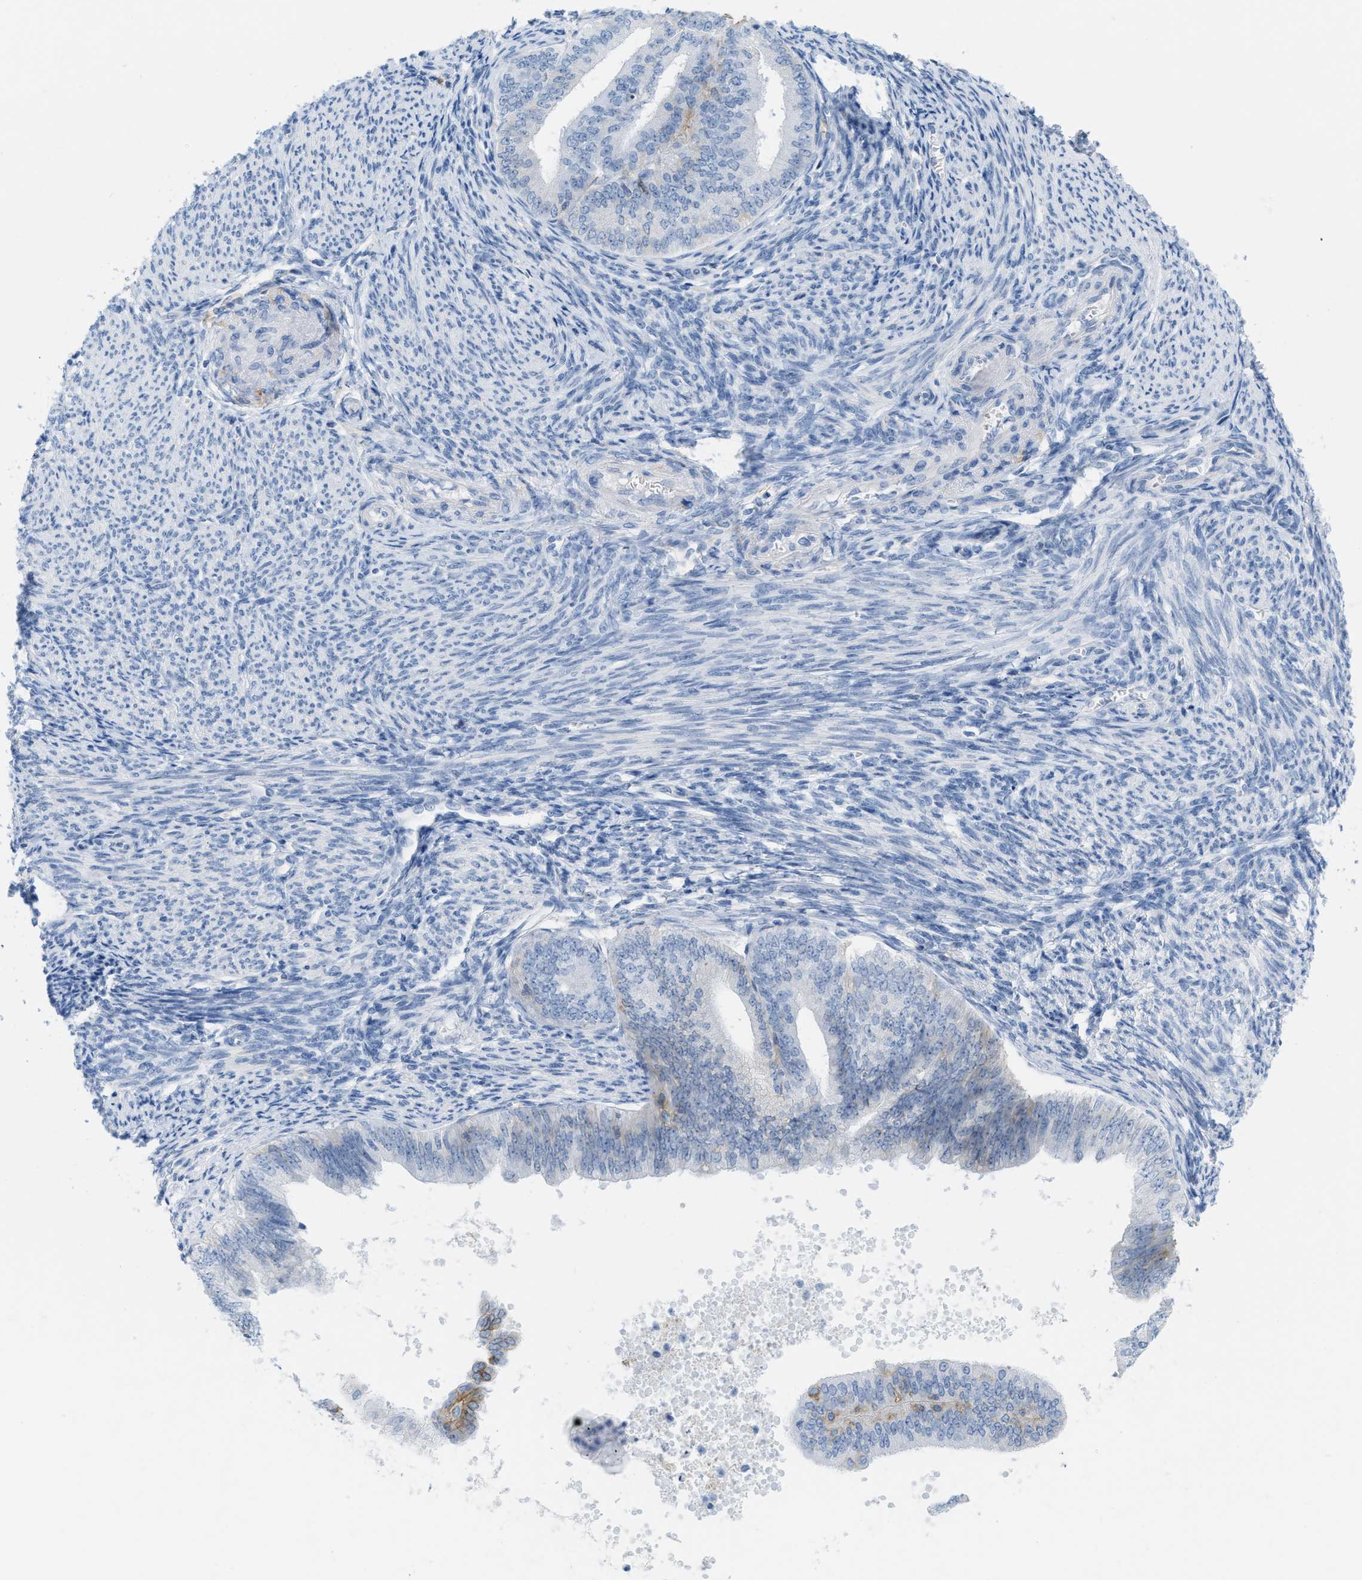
{"staining": {"intensity": "negative", "quantity": "none", "location": "none"}, "tissue": "endometrial cancer", "cell_type": "Tumor cells", "image_type": "cancer", "snomed": [{"axis": "morphology", "description": "Adenocarcinoma, NOS"}, {"axis": "topography", "description": "Endometrium"}], "caption": "Endometrial cancer (adenocarcinoma) was stained to show a protein in brown. There is no significant expression in tumor cells.", "gene": "SLC3A2", "patient": {"sex": "female", "age": 63}}